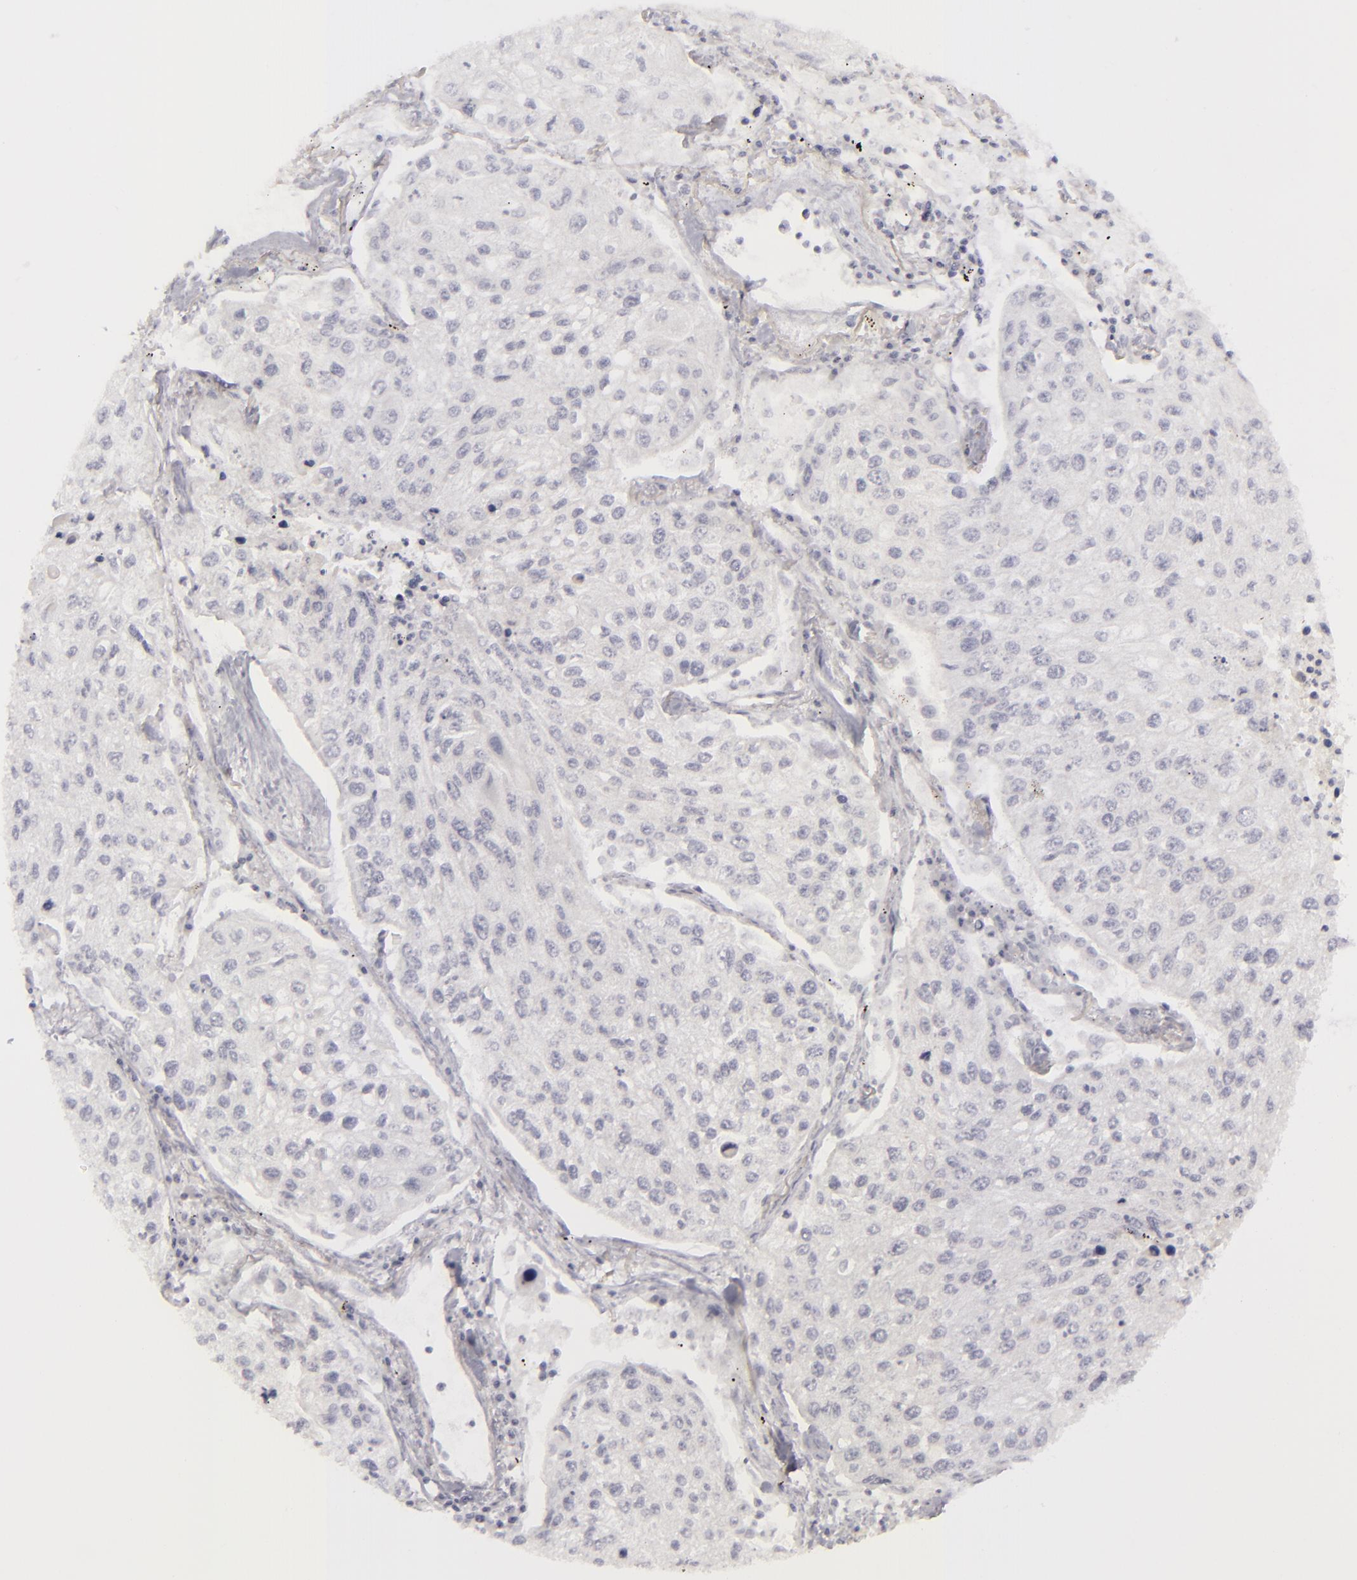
{"staining": {"intensity": "negative", "quantity": "none", "location": "none"}, "tissue": "lung cancer", "cell_type": "Tumor cells", "image_type": "cancer", "snomed": [{"axis": "morphology", "description": "Squamous cell carcinoma, NOS"}, {"axis": "topography", "description": "Lung"}], "caption": "An immunohistochemistry (IHC) micrograph of lung cancer (squamous cell carcinoma) is shown. There is no staining in tumor cells of lung cancer (squamous cell carcinoma).", "gene": "DLG4", "patient": {"sex": "male", "age": 75}}